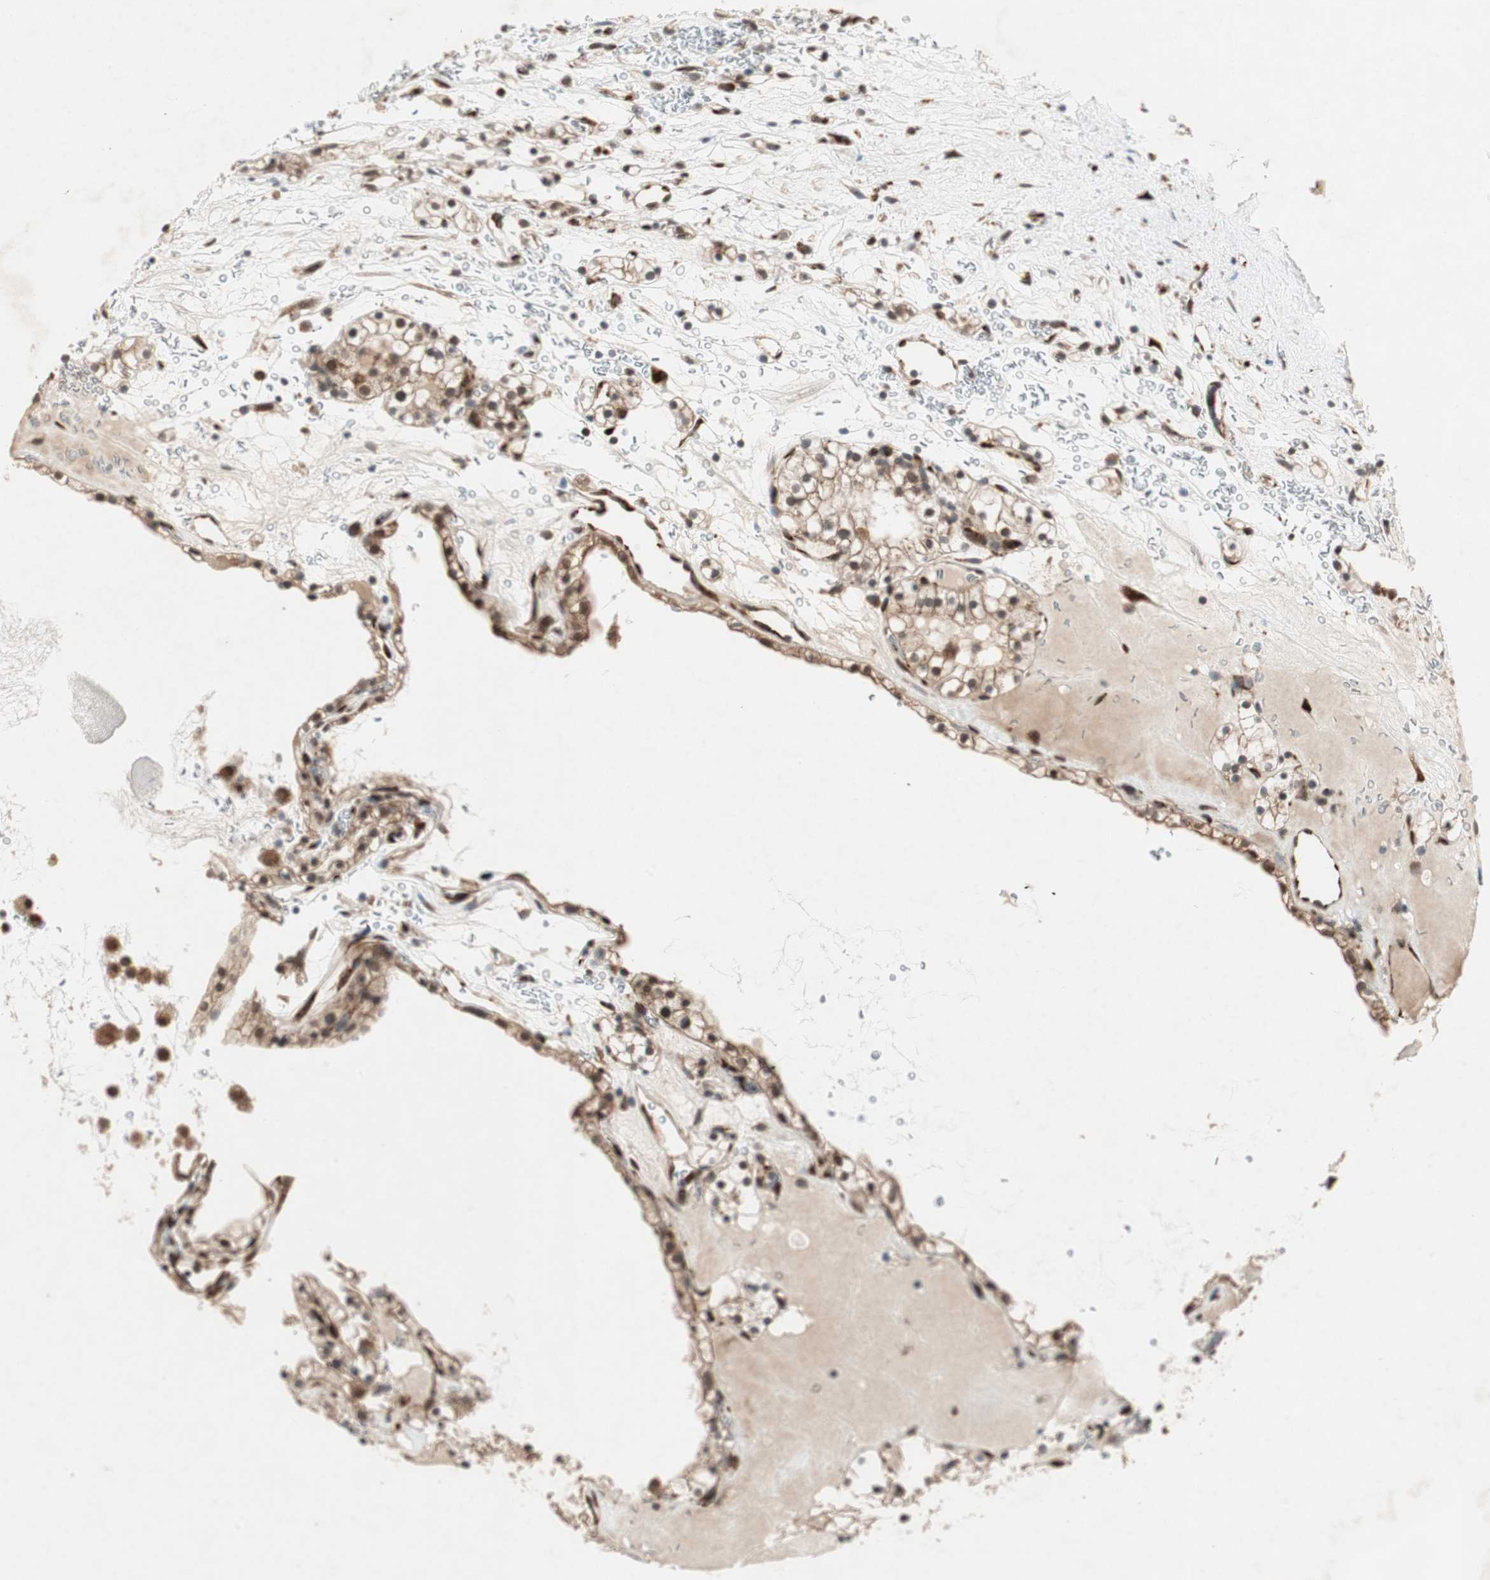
{"staining": {"intensity": "moderate", "quantity": ">75%", "location": "cytoplasmic/membranous,nuclear"}, "tissue": "renal cancer", "cell_type": "Tumor cells", "image_type": "cancer", "snomed": [{"axis": "morphology", "description": "Adenocarcinoma, NOS"}, {"axis": "topography", "description": "Kidney"}], "caption": "Brown immunohistochemical staining in human renal adenocarcinoma reveals moderate cytoplasmic/membranous and nuclear expression in approximately >75% of tumor cells.", "gene": "ZNF37A", "patient": {"sex": "female", "age": 41}}